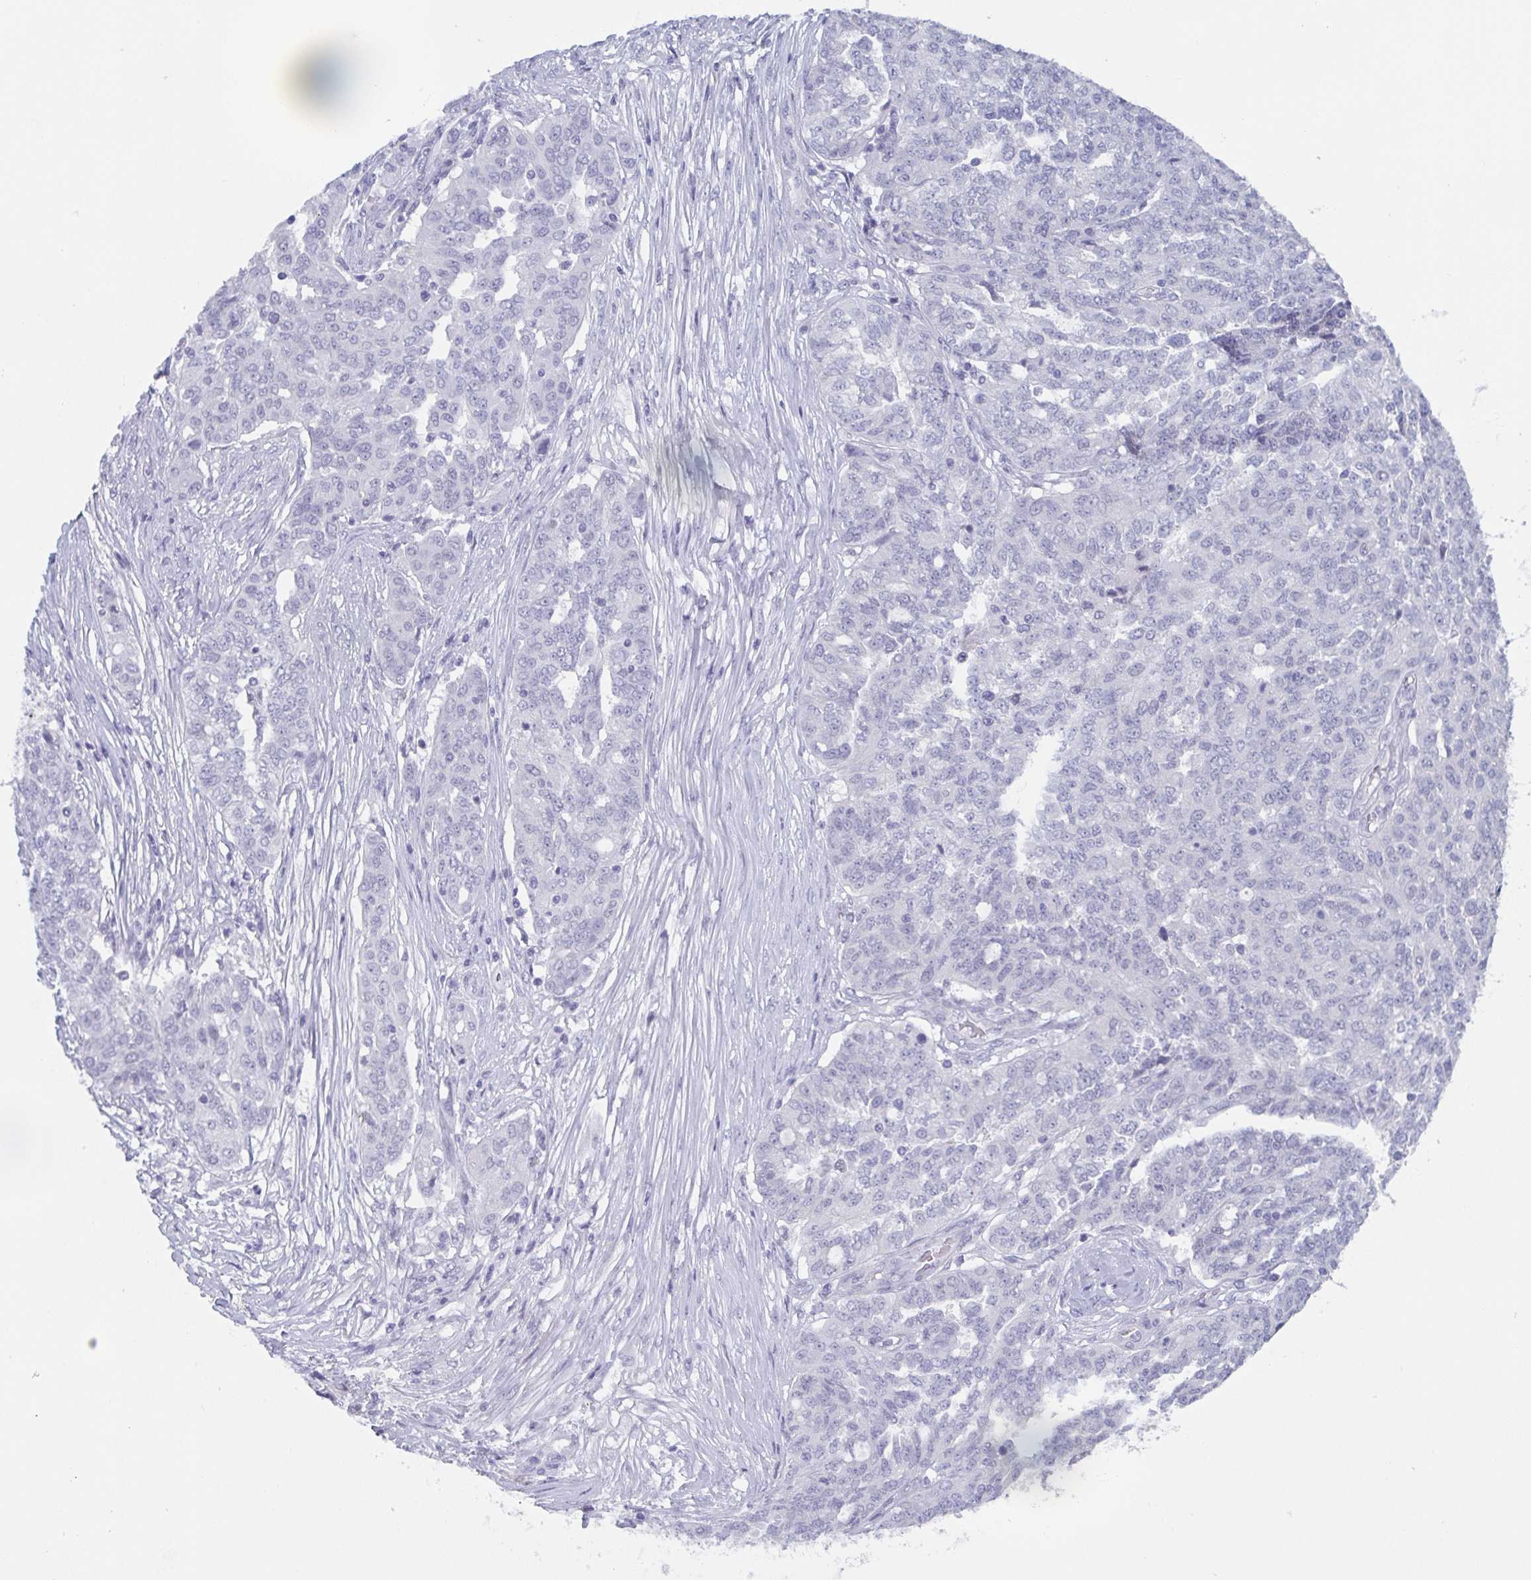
{"staining": {"intensity": "negative", "quantity": "none", "location": "none"}, "tissue": "ovarian cancer", "cell_type": "Tumor cells", "image_type": "cancer", "snomed": [{"axis": "morphology", "description": "Cystadenocarcinoma, serous, NOS"}, {"axis": "topography", "description": "Ovary"}], "caption": "A high-resolution histopathology image shows immunohistochemistry staining of ovarian cancer (serous cystadenocarcinoma), which exhibits no significant expression in tumor cells. Brightfield microscopy of IHC stained with DAB (3,3'-diaminobenzidine) (brown) and hematoxylin (blue), captured at high magnification.", "gene": "DYDC2", "patient": {"sex": "female", "age": 67}}